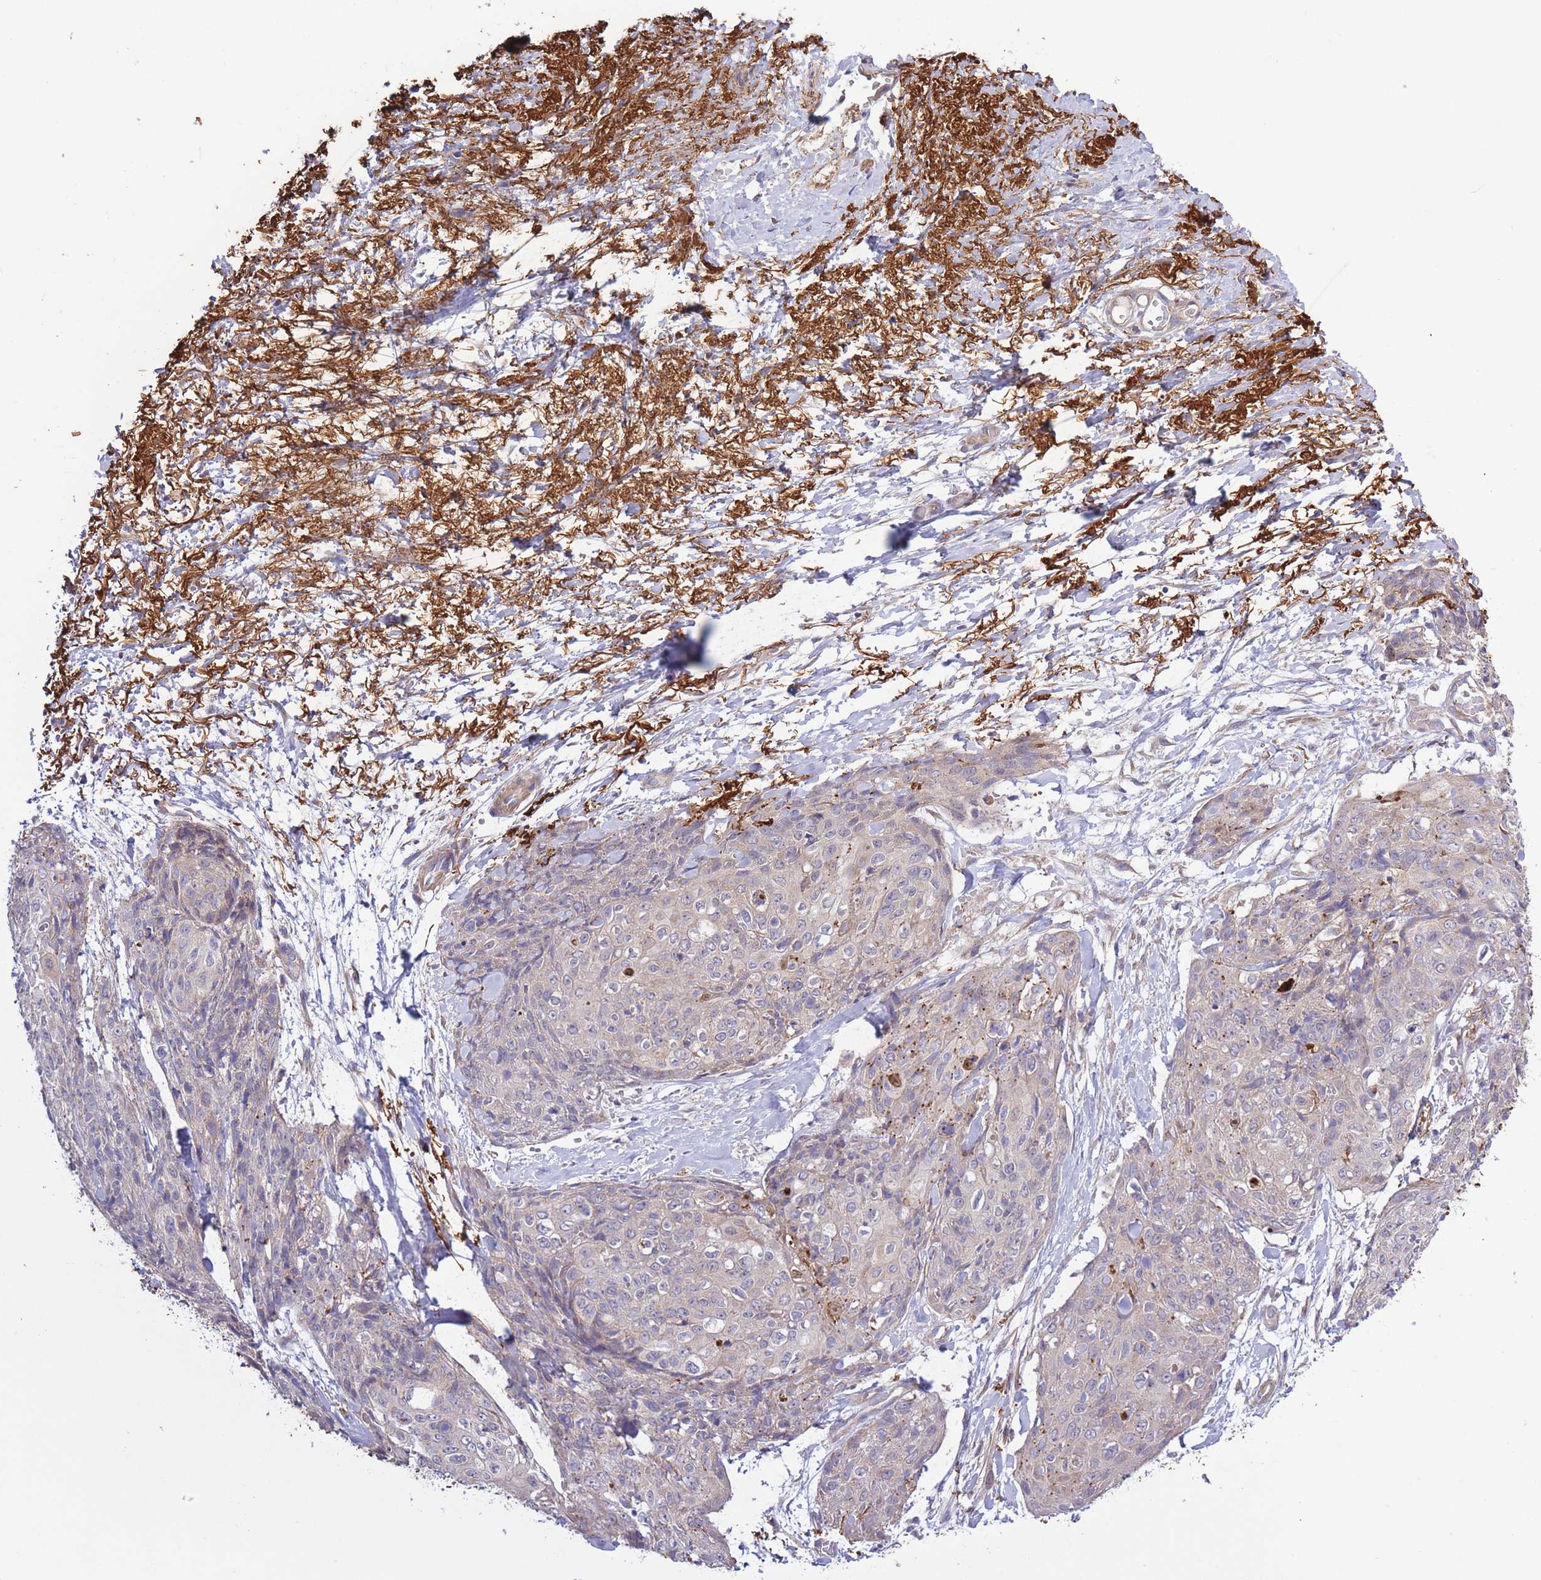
{"staining": {"intensity": "negative", "quantity": "none", "location": "none"}, "tissue": "skin cancer", "cell_type": "Tumor cells", "image_type": "cancer", "snomed": [{"axis": "morphology", "description": "Squamous cell carcinoma, NOS"}, {"axis": "topography", "description": "Skin"}, {"axis": "topography", "description": "Vulva"}], "caption": "Tumor cells show no significant expression in squamous cell carcinoma (skin).", "gene": "ATP13A2", "patient": {"sex": "female", "age": 85}}